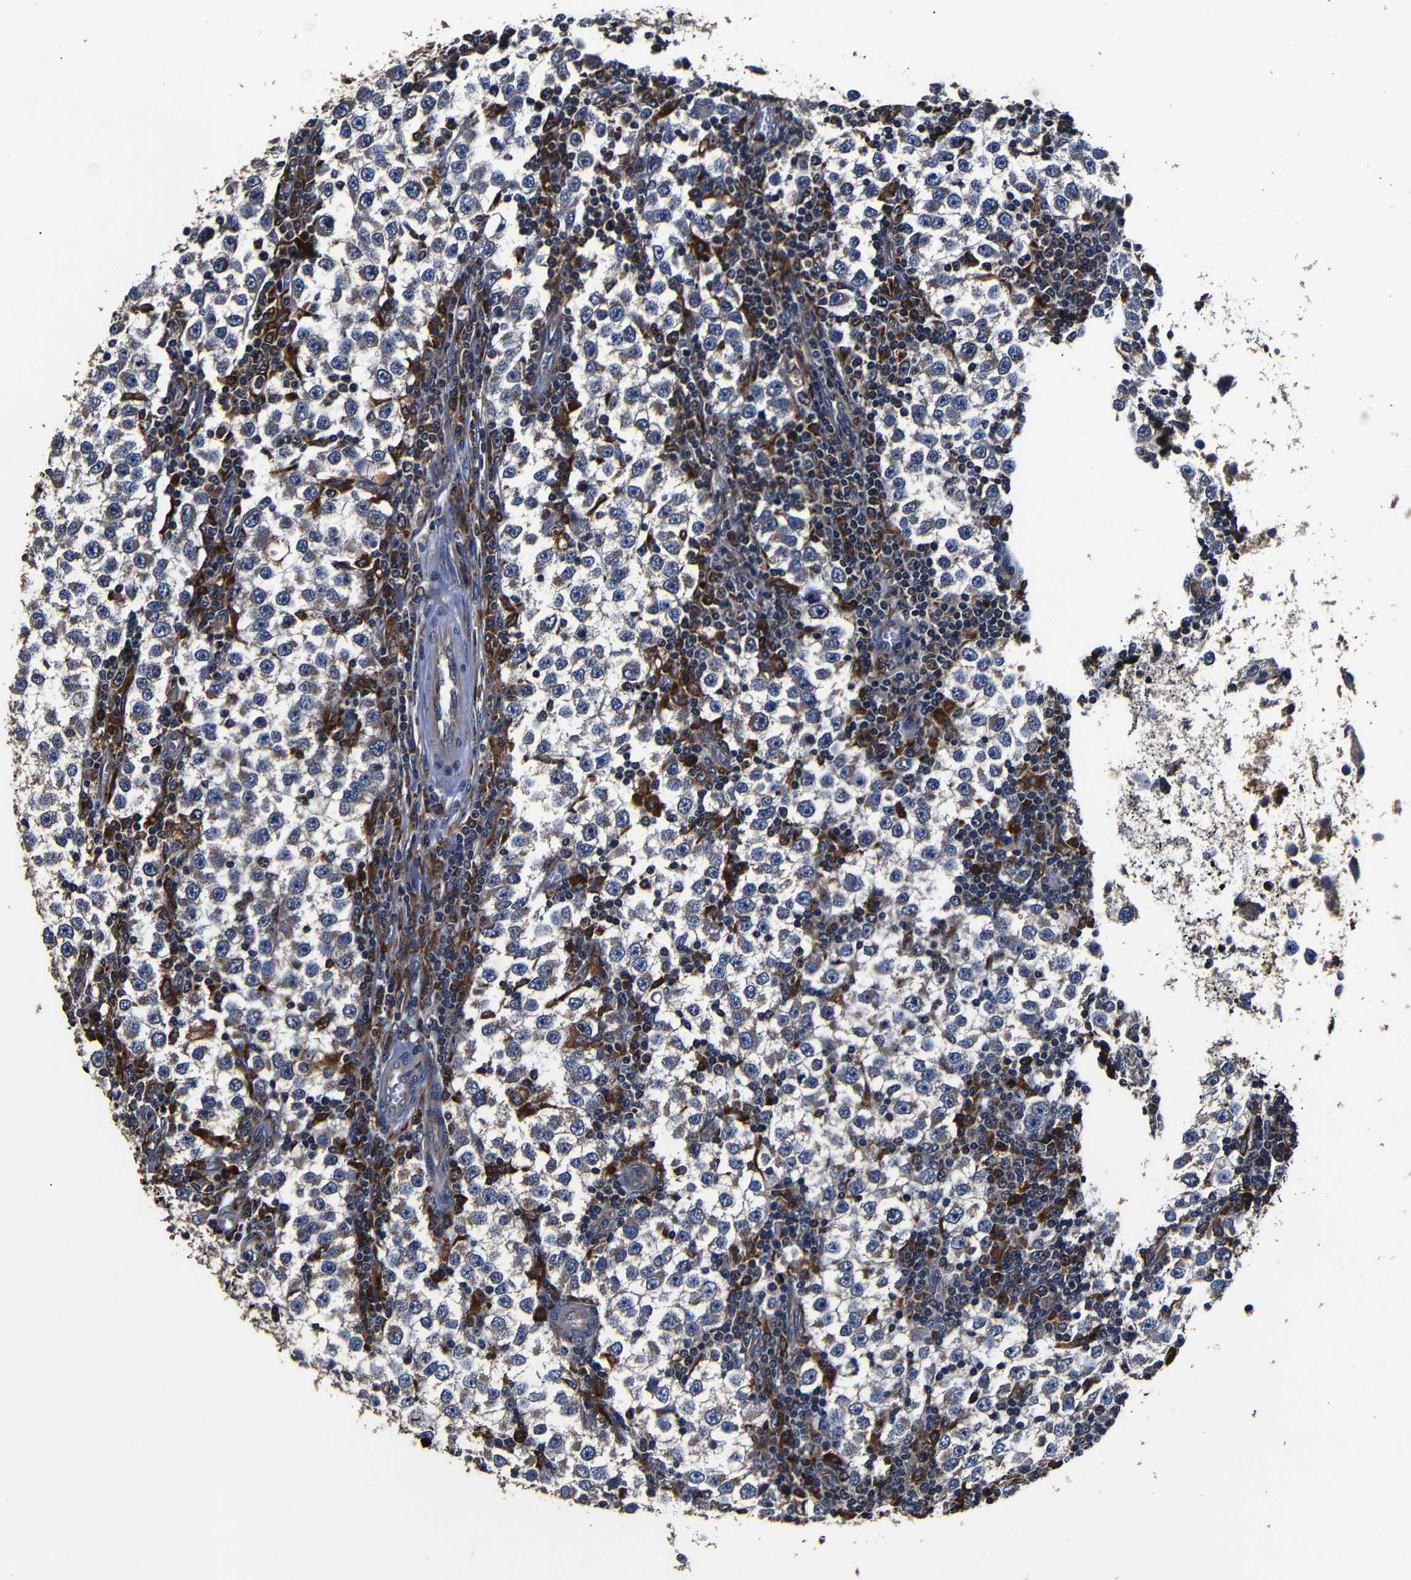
{"staining": {"intensity": "negative", "quantity": "none", "location": "none"}, "tissue": "testis cancer", "cell_type": "Tumor cells", "image_type": "cancer", "snomed": [{"axis": "morphology", "description": "Seminoma, NOS"}, {"axis": "topography", "description": "Testis"}], "caption": "This histopathology image is of seminoma (testis) stained with immunohistochemistry (IHC) to label a protein in brown with the nuclei are counter-stained blue. There is no expression in tumor cells. The staining is performed using DAB brown chromogen with nuclei counter-stained in using hematoxylin.", "gene": "SCN9A", "patient": {"sex": "male", "age": 65}}